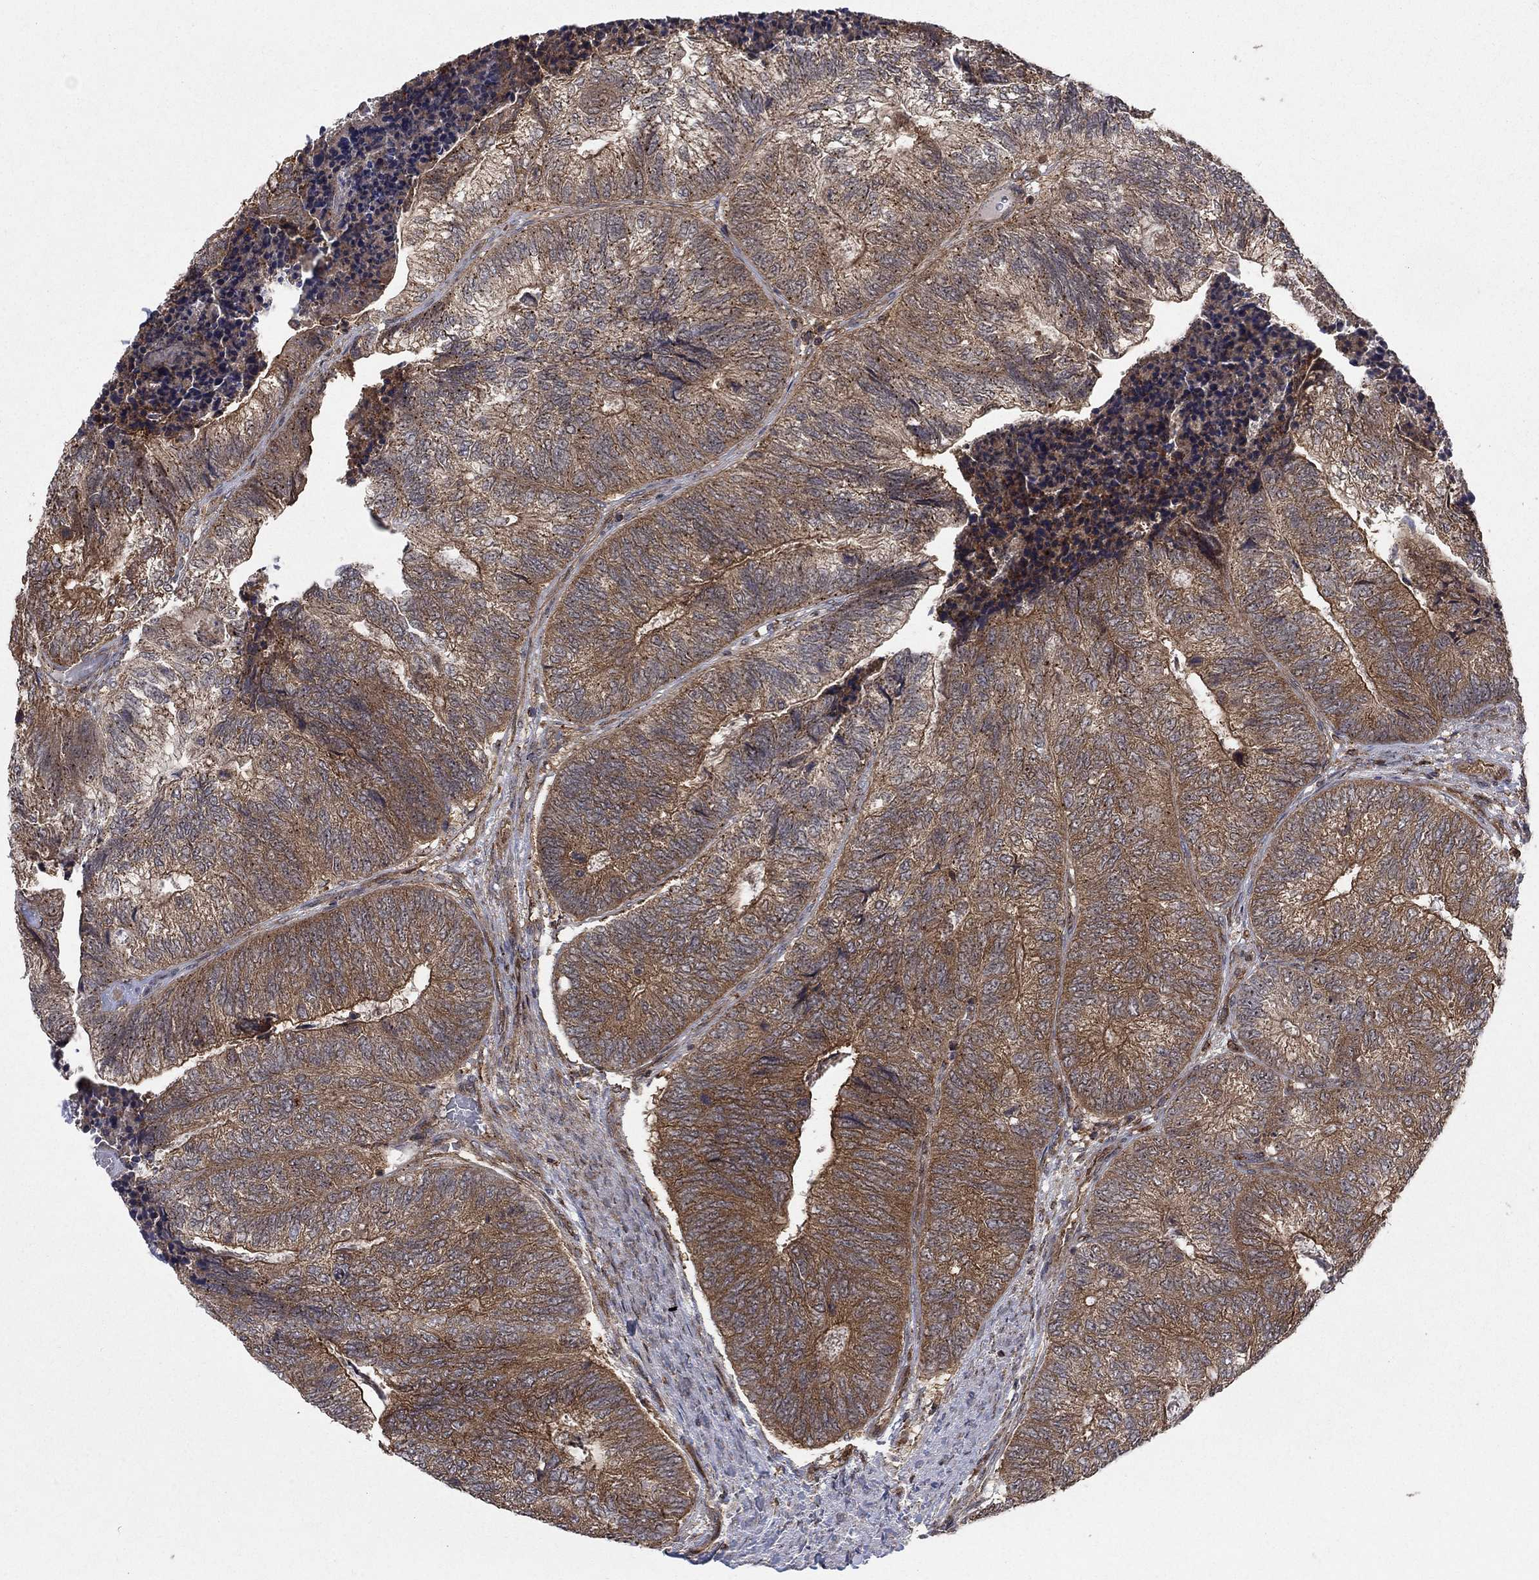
{"staining": {"intensity": "moderate", "quantity": ">75%", "location": "cytoplasmic/membranous"}, "tissue": "colorectal cancer", "cell_type": "Tumor cells", "image_type": "cancer", "snomed": [{"axis": "morphology", "description": "Adenocarcinoma, NOS"}, {"axis": "topography", "description": "Colon"}], "caption": "Immunohistochemistry photomicrograph of neoplastic tissue: colorectal cancer (adenocarcinoma) stained using immunohistochemistry (IHC) shows medium levels of moderate protein expression localized specifically in the cytoplasmic/membranous of tumor cells, appearing as a cytoplasmic/membranous brown color.", "gene": "IFI35", "patient": {"sex": "female", "age": 67}}